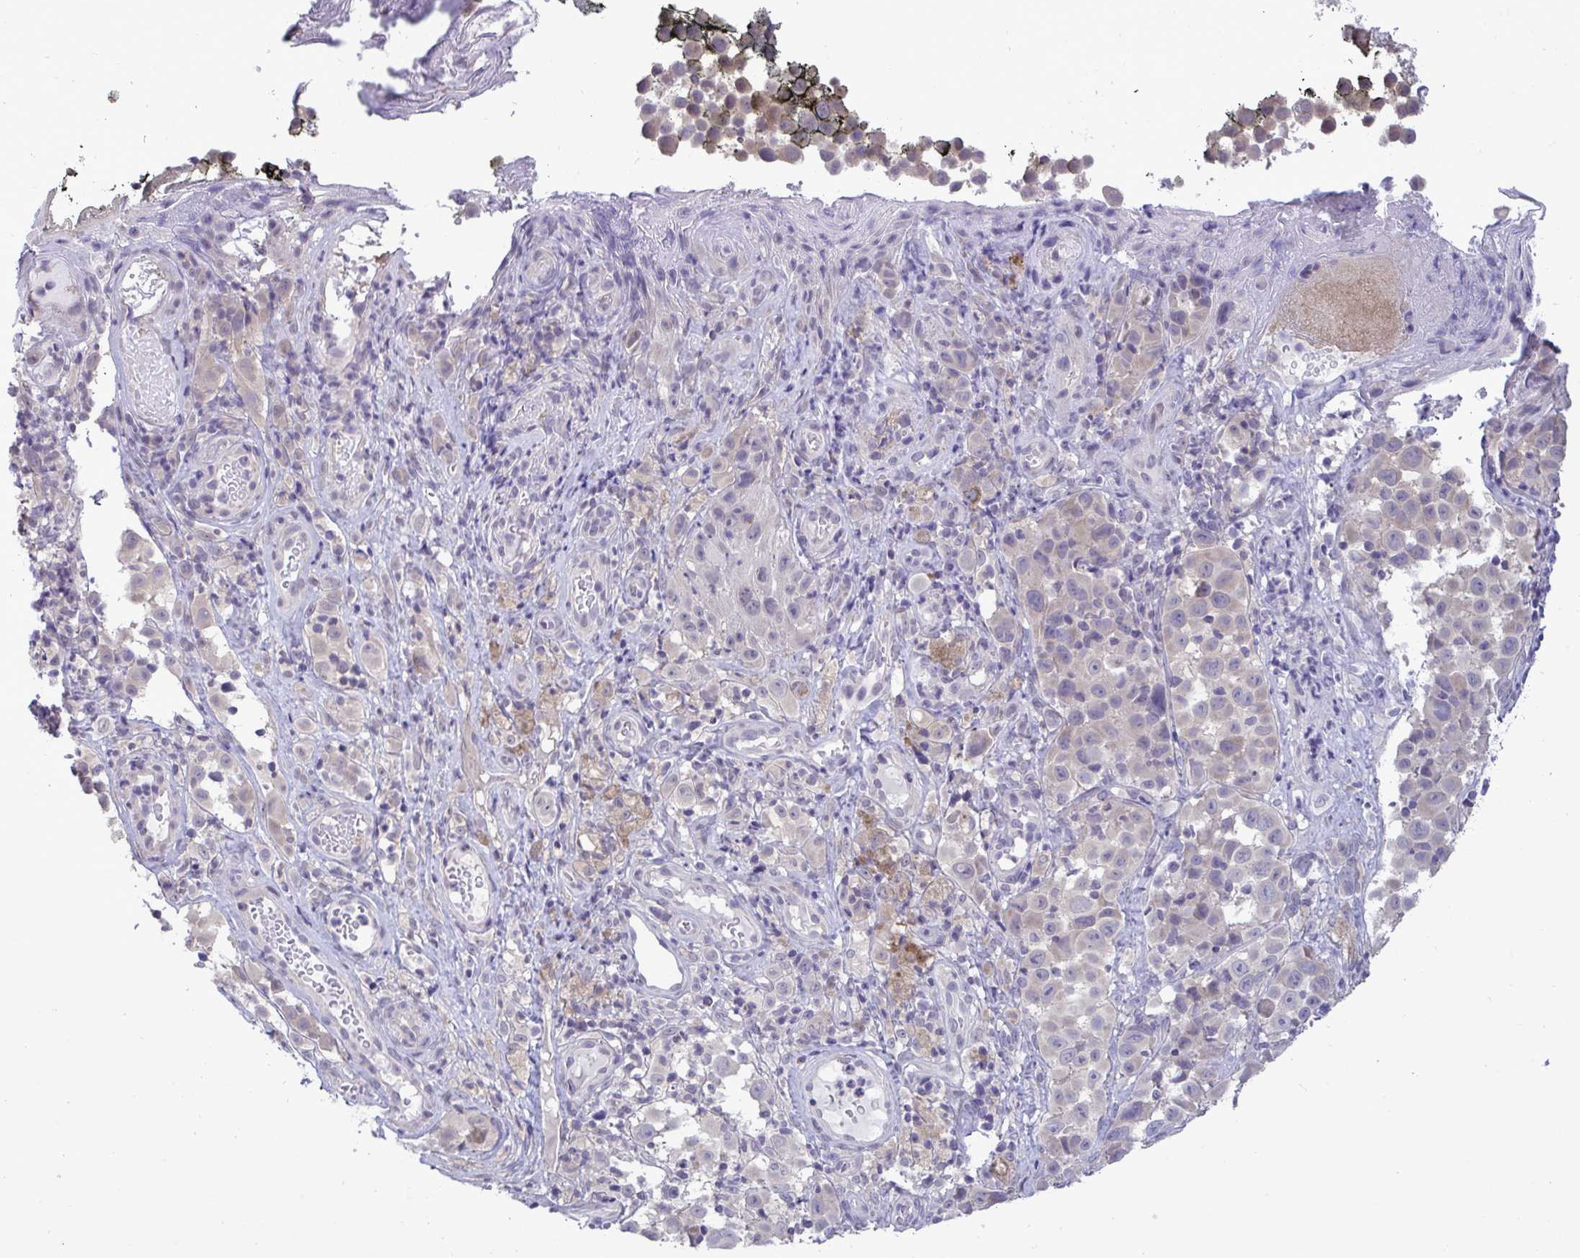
{"staining": {"intensity": "negative", "quantity": "none", "location": "none"}, "tissue": "melanoma", "cell_type": "Tumor cells", "image_type": "cancer", "snomed": [{"axis": "morphology", "description": "Malignant melanoma, NOS"}, {"axis": "topography", "description": "Skin"}], "caption": "Photomicrograph shows no significant protein expression in tumor cells of melanoma.", "gene": "TMEM41A", "patient": {"sex": "male", "age": 64}}